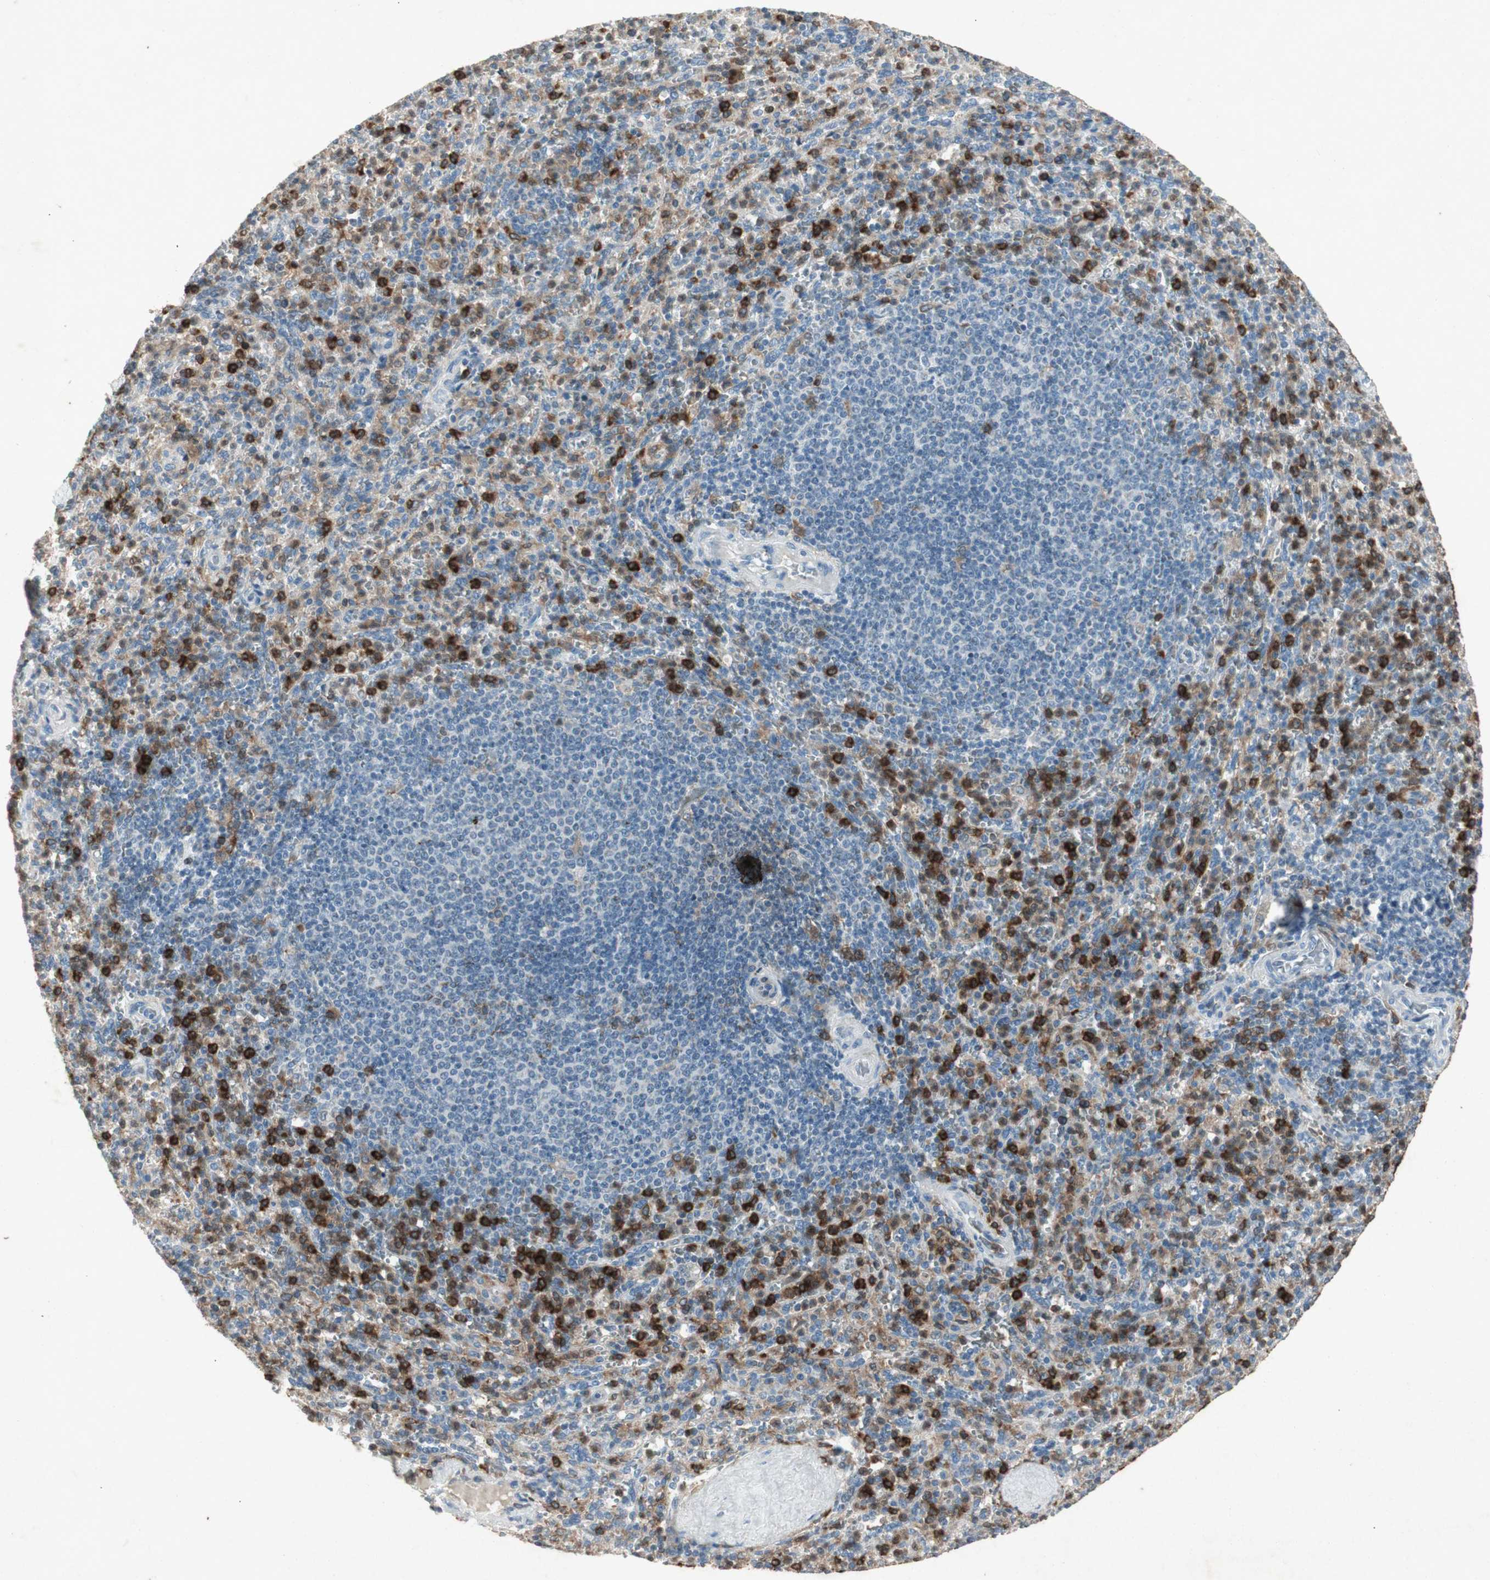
{"staining": {"intensity": "strong", "quantity": "<25%", "location": "cytoplasmic/membranous"}, "tissue": "spleen", "cell_type": "Cells in red pulp", "image_type": "normal", "snomed": [{"axis": "morphology", "description": "Normal tissue, NOS"}, {"axis": "topography", "description": "Spleen"}], "caption": "Immunohistochemistry of unremarkable human spleen exhibits medium levels of strong cytoplasmic/membranous staining in approximately <25% of cells in red pulp.", "gene": "TYROBP", "patient": {"sex": "male", "age": 36}}